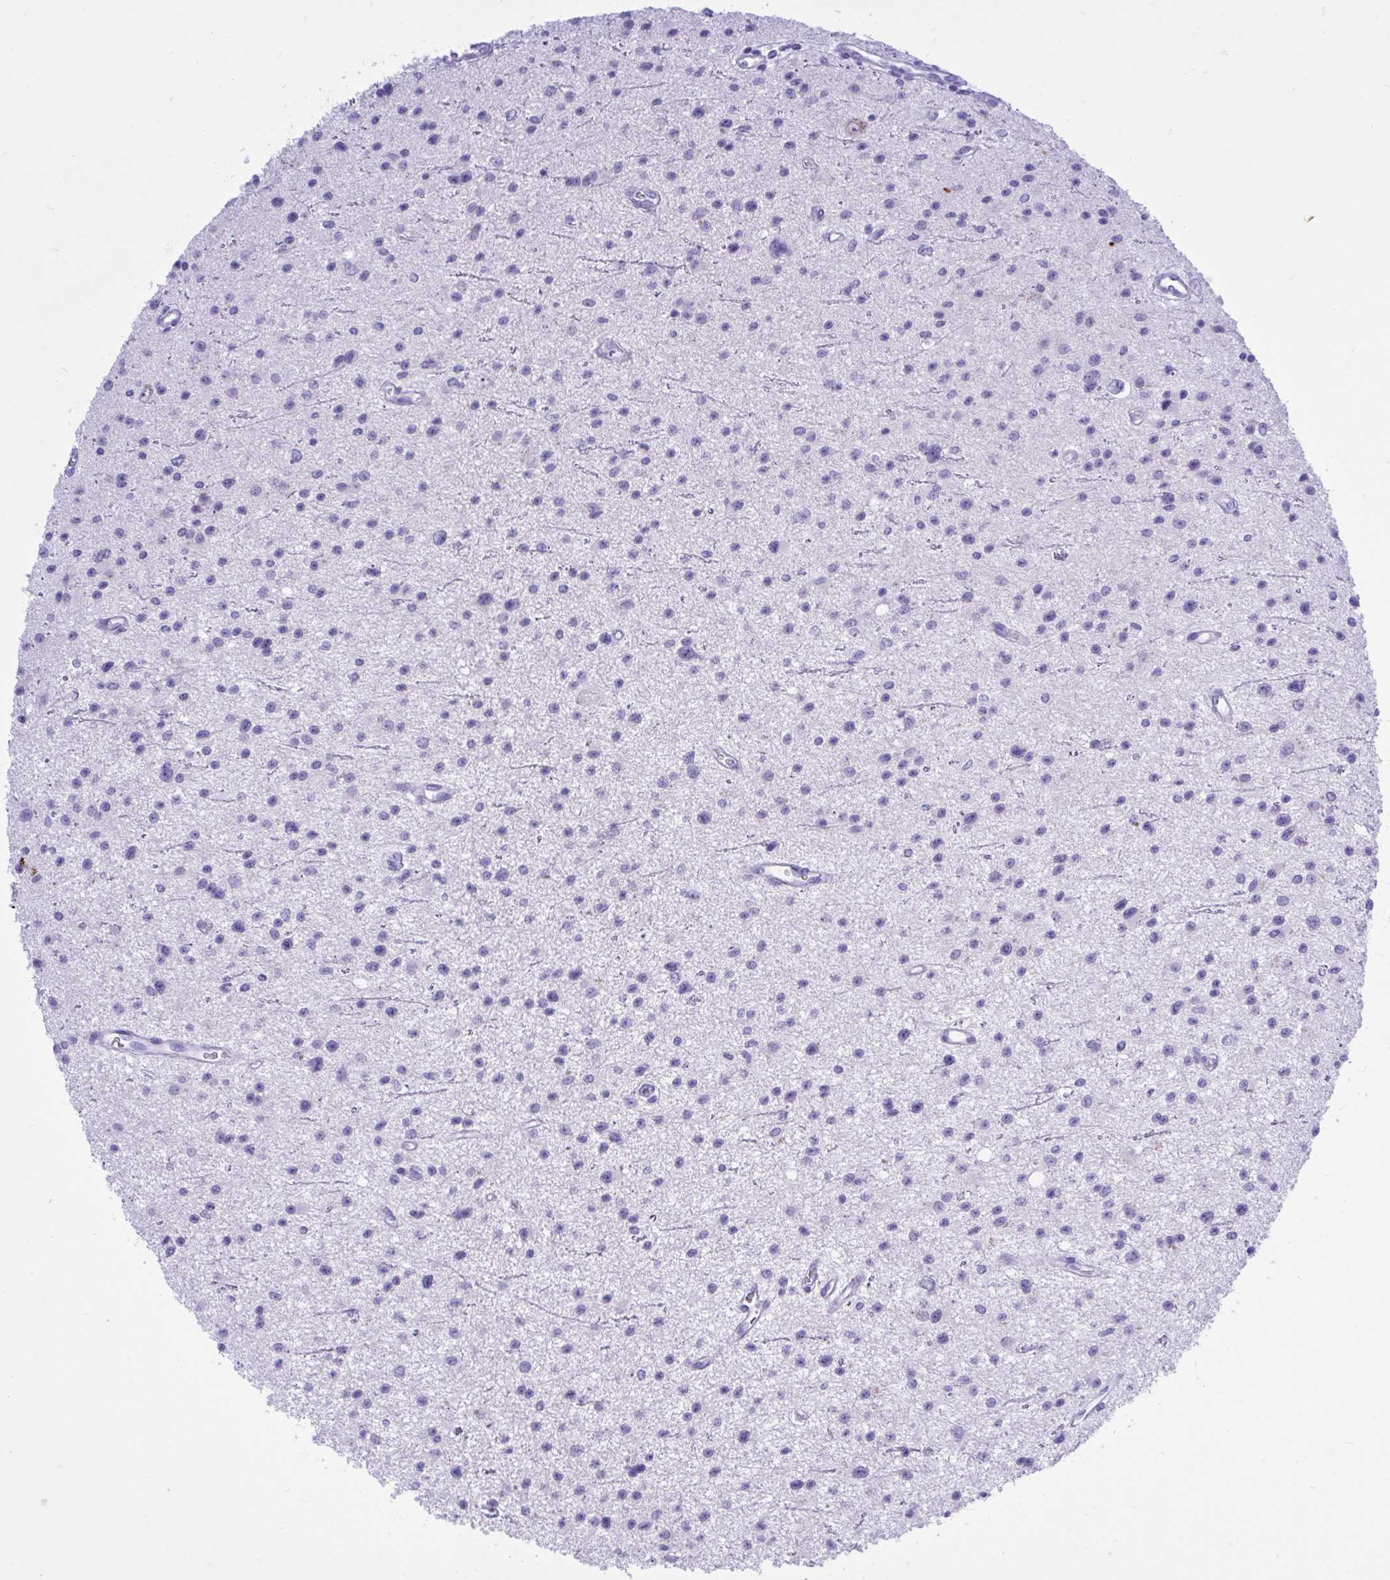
{"staining": {"intensity": "negative", "quantity": "none", "location": "none"}, "tissue": "glioma", "cell_type": "Tumor cells", "image_type": "cancer", "snomed": [{"axis": "morphology", "description": "Glioma, malignant, Low grade"}, {"axis": "topography", "description": "Brain"}], "caption": "Tumor cells are negative for brown protein staining in malignant glioma (low-grade).", "gene": "BEX5", "patient": {"sex": "male", "age": 43}}